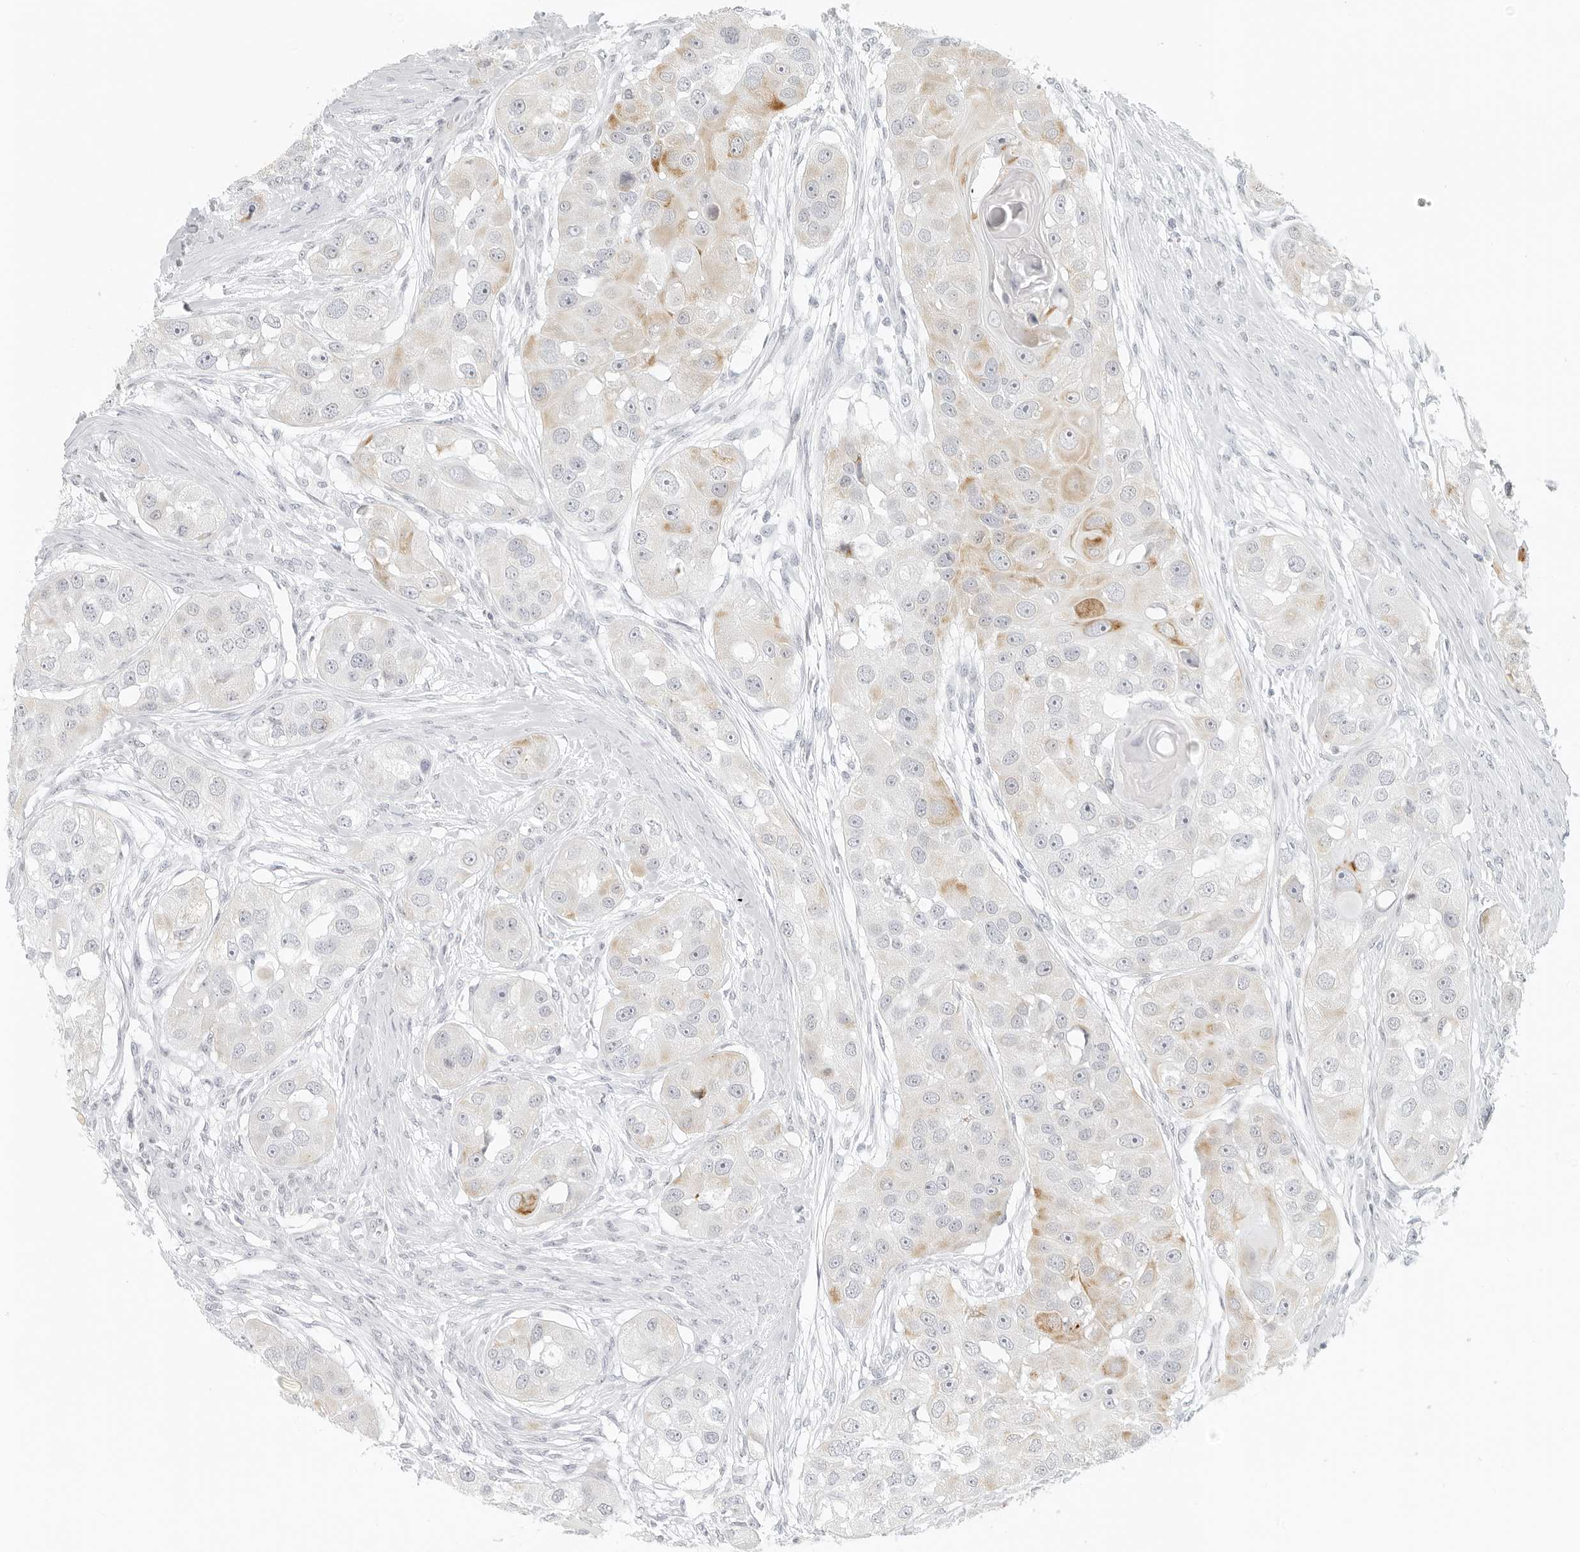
{"staining": {"intensity": "moderate", "quantity": "<25%", "location": "cytoplasmic/membranous"}, "tissue": "head and neck cancer", "cell_type": "Tumor cells", "image_type": "cancer", "snomed": [{"axis": "morphology", "description": "Normal tissue, NOS"}, {"axis": "morphology", "description": "Squamous cell carcinoma, NOS"}, {"axis": "topography", "description": "Skeletal muscle"}, {"axis": "topography", "description": "Head-Neck"}], "caption": "High-magnification brightfield microscopy of head and neck cancer stained with DAB (brown) and counterstained with hematoxylin (blue). tumor cells exhibit moderate cytoplasmic/membranous positivity is seen in approximately<25% of cells.", "gene": "RPS6KC1", "patient": {"sex": "male", "age": 51}}